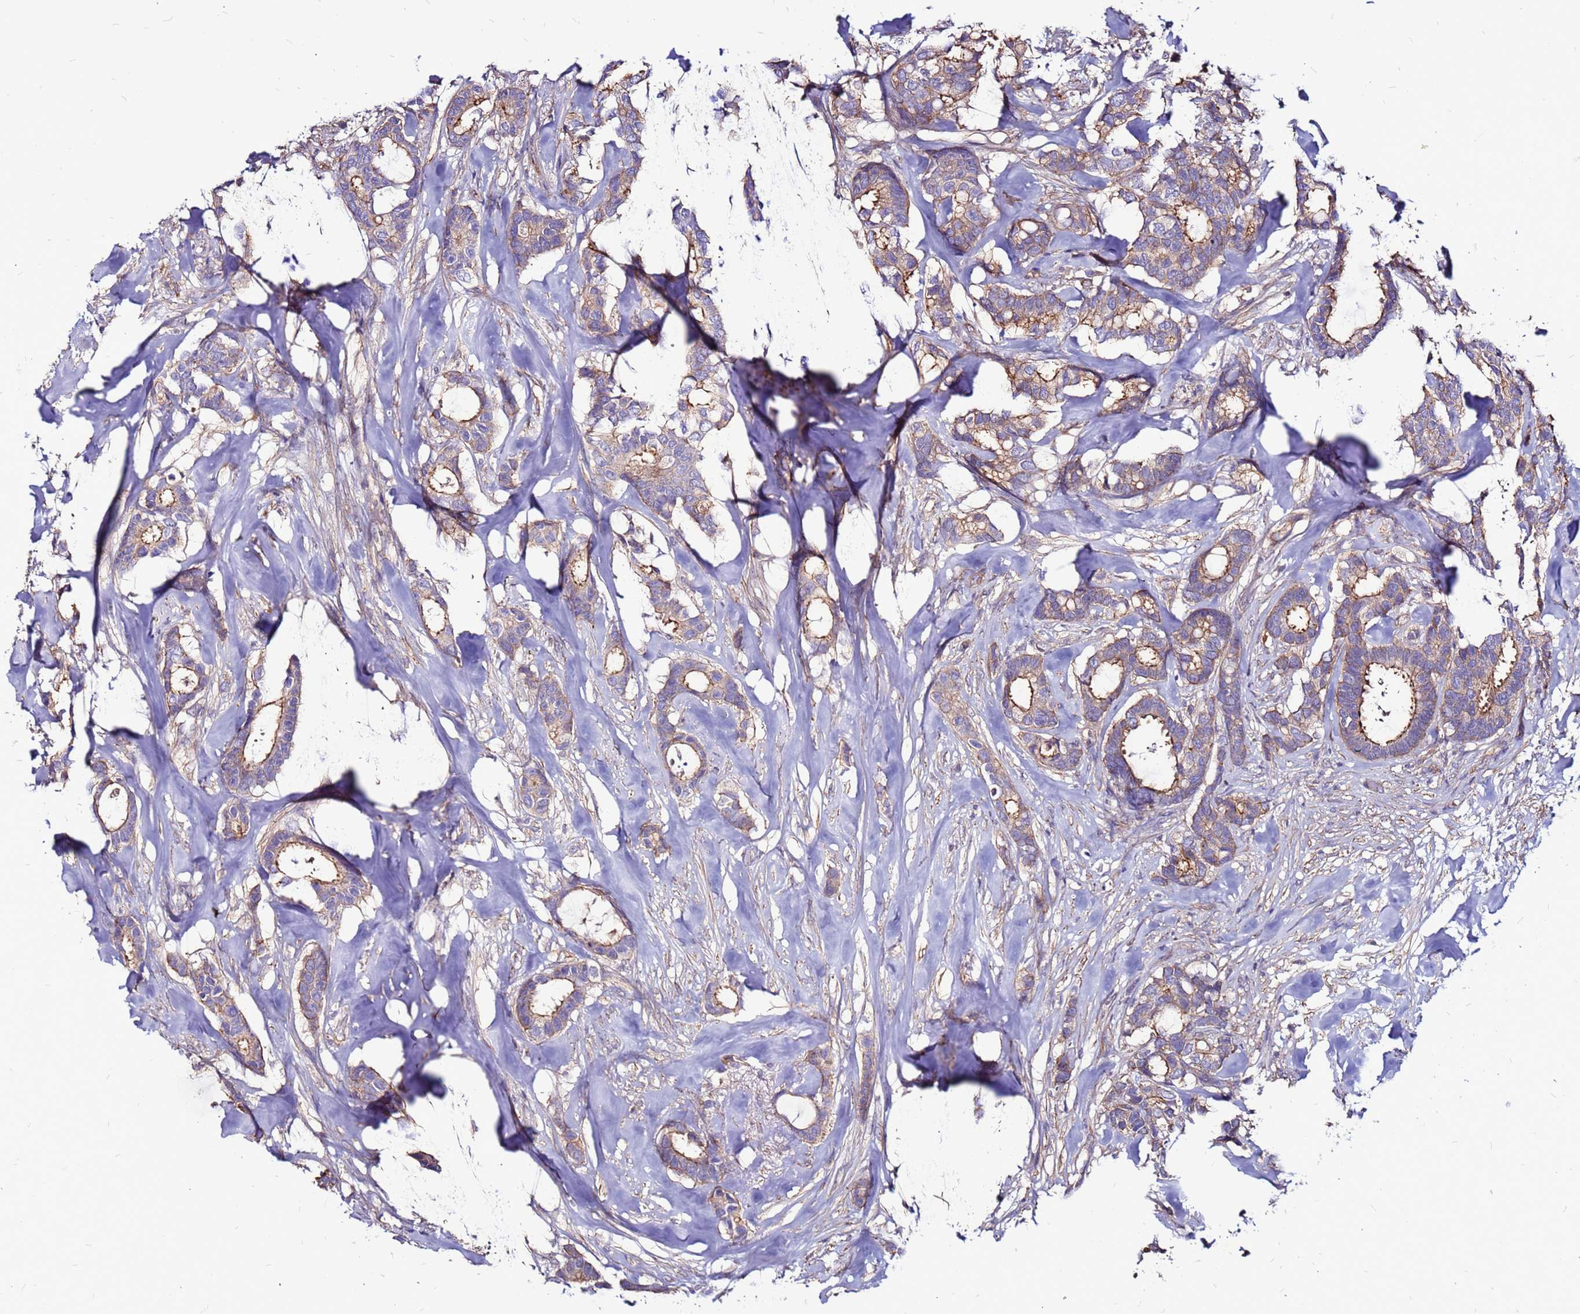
{"staining": {"intensity": "moderate", "quantity": "25%-75%", "location": "cytoplasmic/membranous"}, "tissue": "breast cancer", "cell_type": "Tumor cells", "image_type": "cancer", "snomed": [{"axis": "morphology", "description": "Duct carcinoma"}, {"axis": "topography", "description": "Breast"}], "caption": "Protein staining of breast cancer tissue displays moderate cytoplasmic/membranous positivity in about 25%-75% of tumor cells. Using DAB (brown) and hematoxylin (blue) stains, captured at high magnification using brightfield microscopy.", "gene": "NRN1L", "patient": {"sex": "female", "age": 87}}